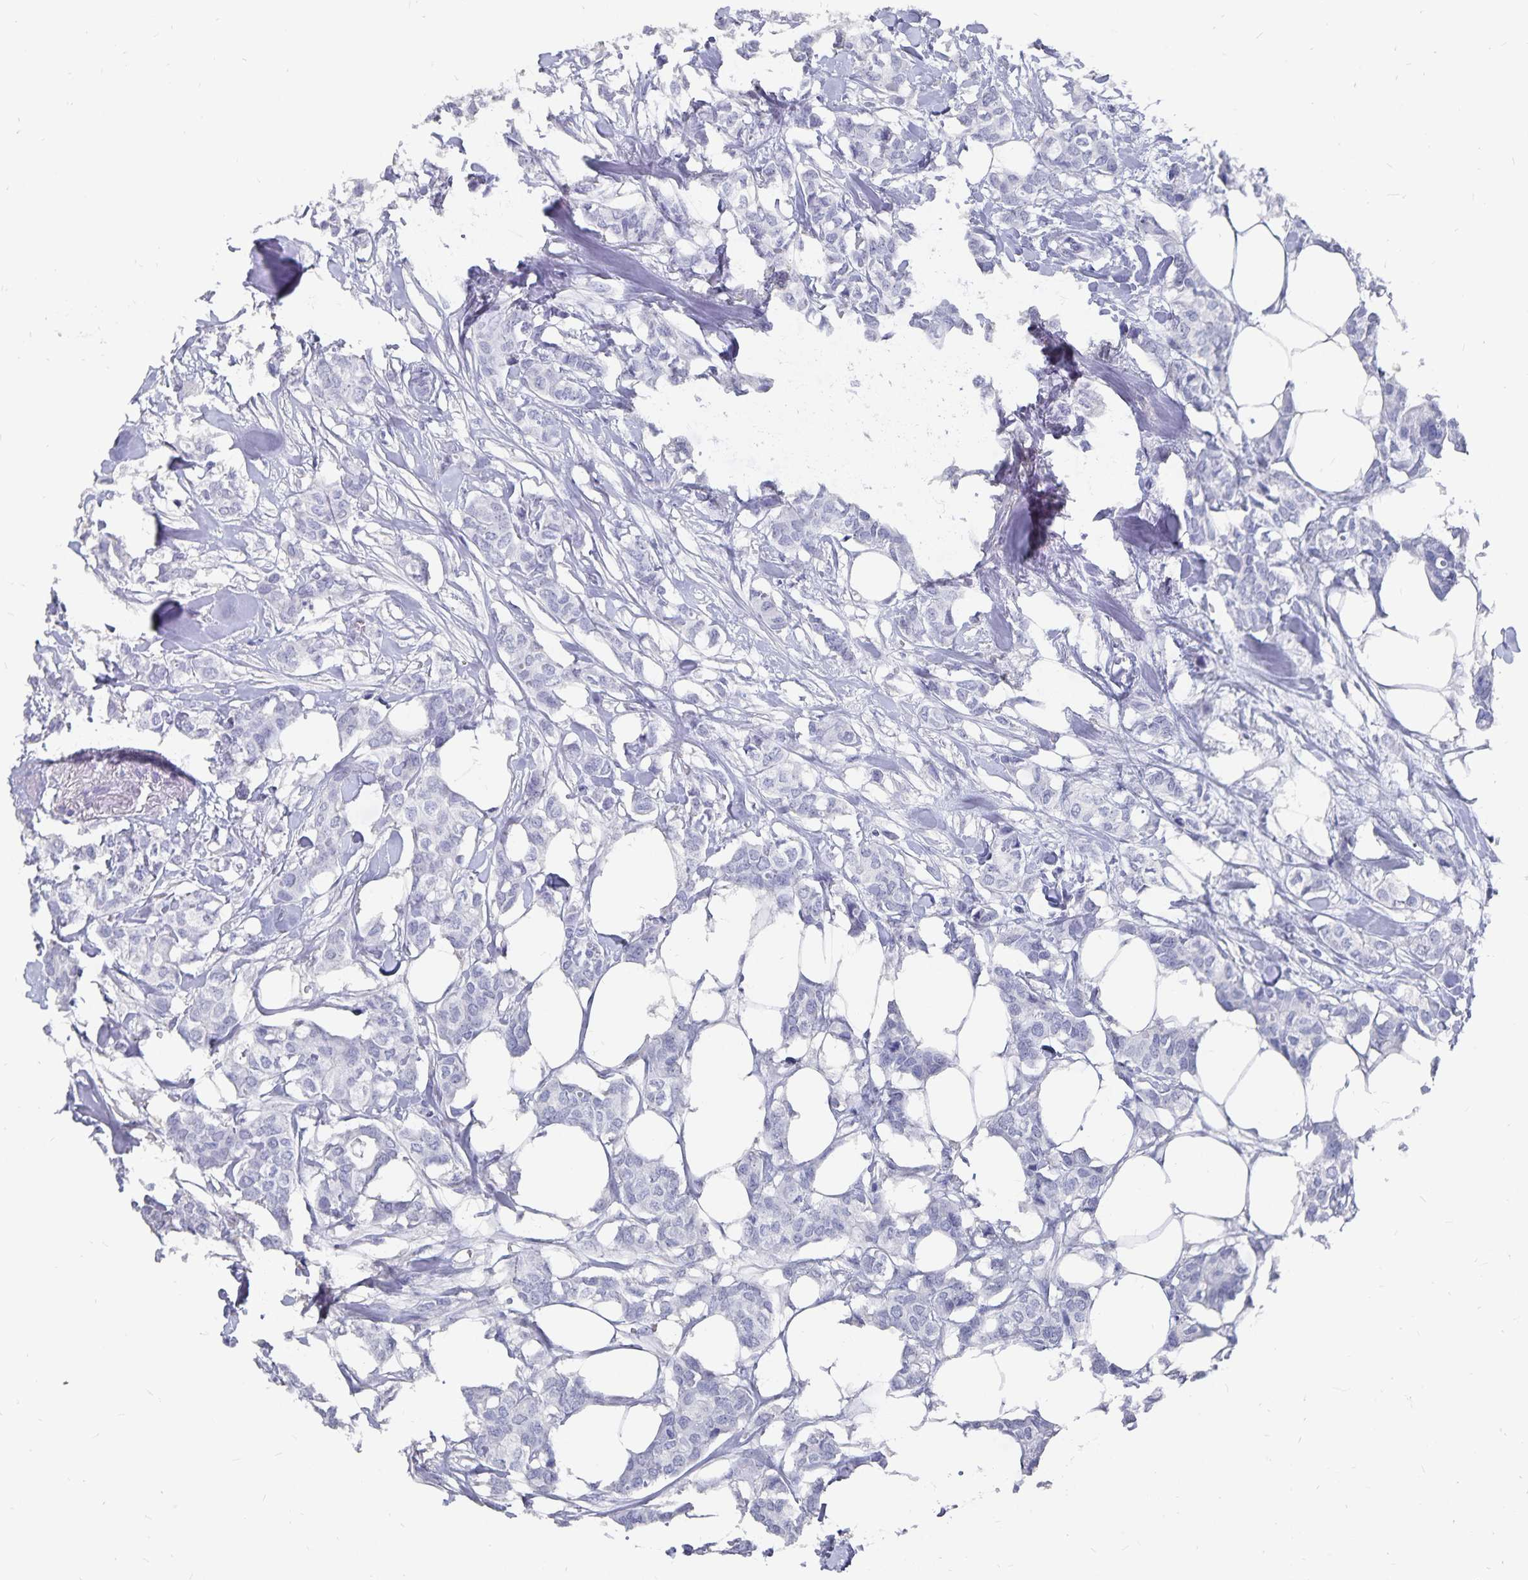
{"staining": {"intensity": "negative", "quantity": "none", "location": "none"}, "tissue": "breast cancer", "cell_type": "Tumor cells", "image_type": "cancer", "snomed": [{"axis": "morphology", "description": "Duct carcinoma"}, {"axis": "topography", "description": "Breast"}], "caption": "High power microscopy micrograph of an immunohistochemistry histopathology image of breast infiltrating ductal carcinoma, revealing no significant expression in tumor cells.", "gene": "ADH1A", "patient": {"sex": "female", "age": 62}}